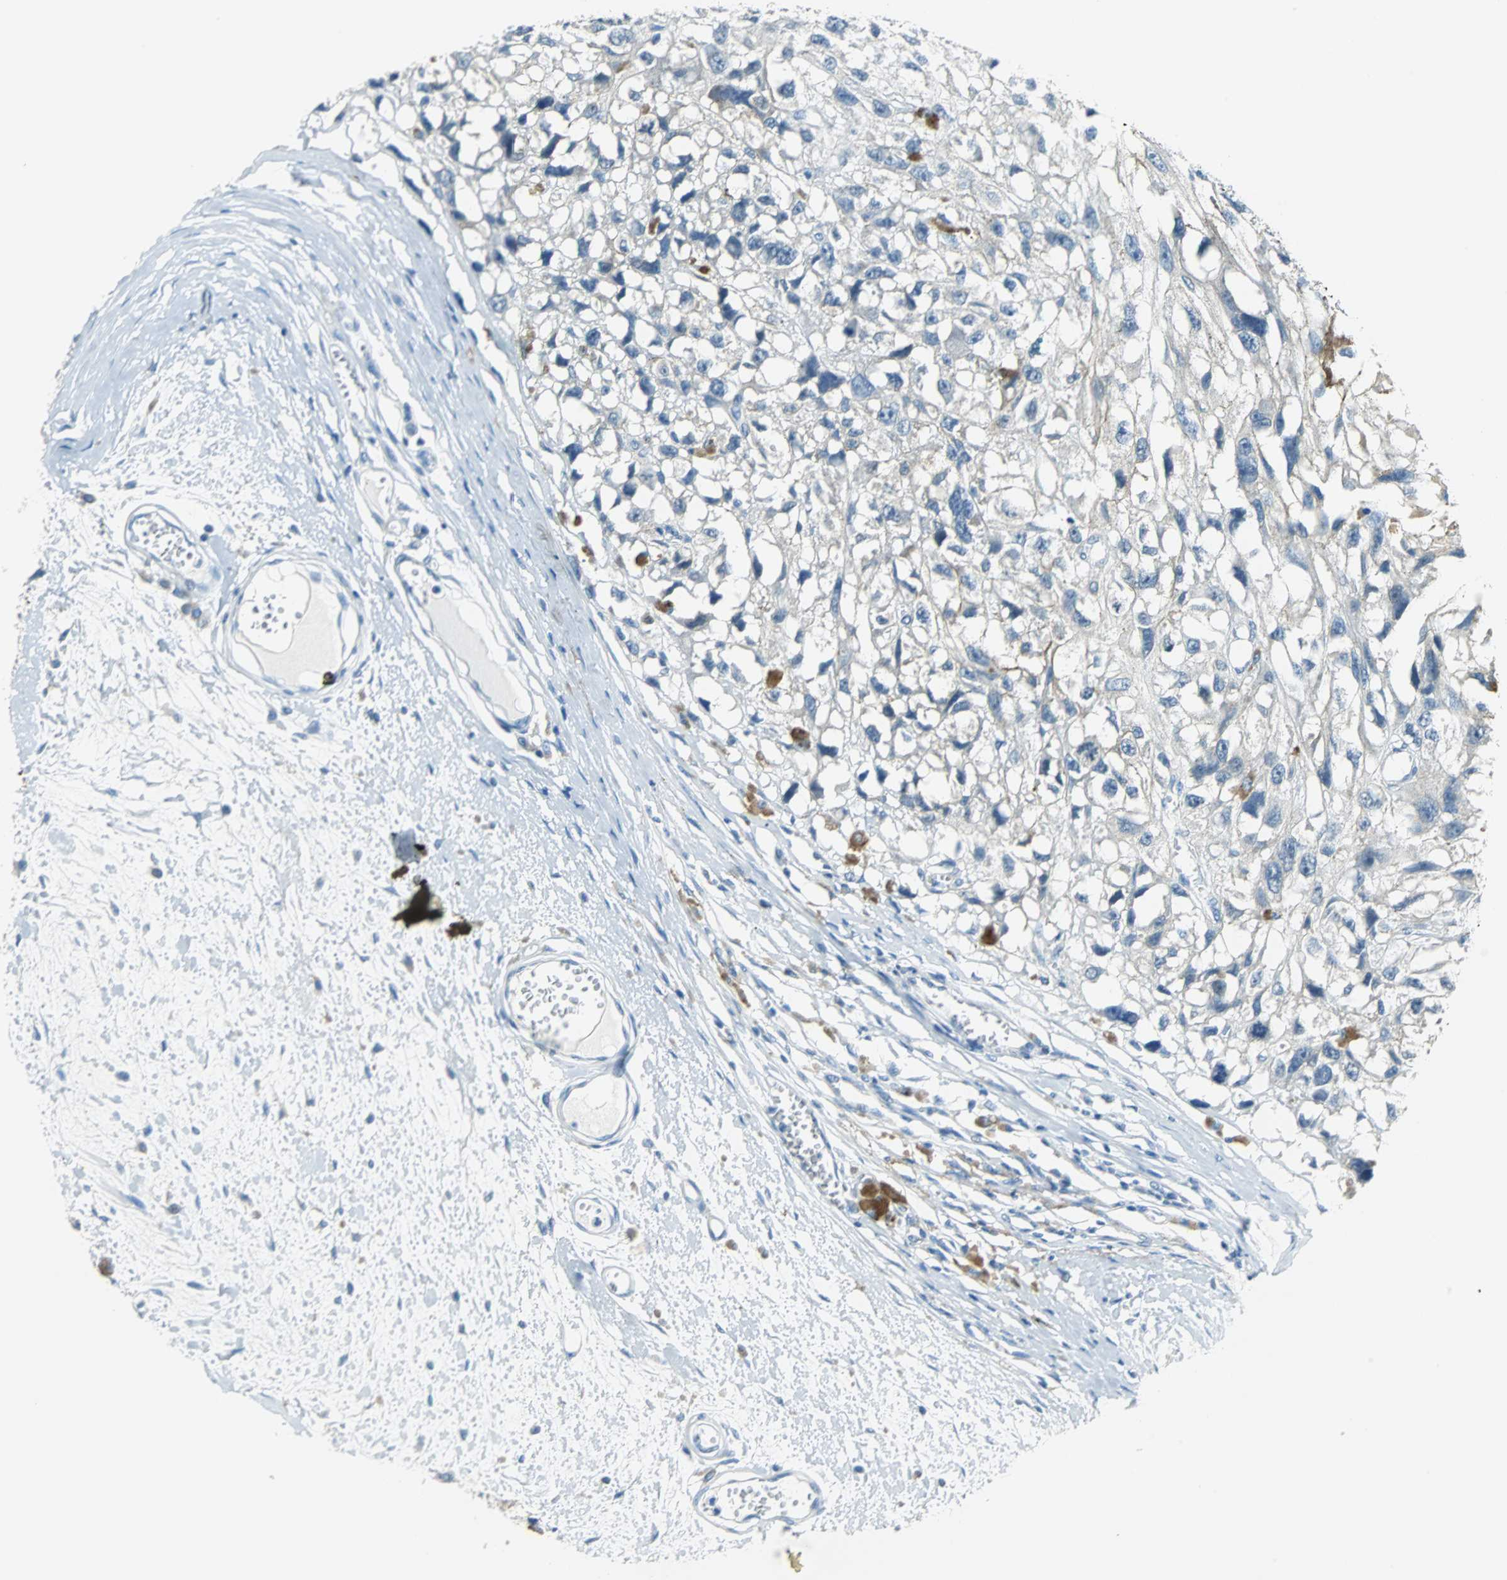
{"staining": {"intensity": "negative", "quantity": "none", "location": "none"}, "tissue": "melanoma", "cell_type": "Tumor cells", "image_type": "cancer", "snomed": [{"axis": "morphology", "description": "Malignant melanoma, Metastatic site"}, {"axis": "topography", "description": "Lymph node"}], "caption": "Immunohistochemistry micrograph of neoplastic tissue: human malignant melanoma (metastatic site) stained with DAB (3,3'-diaminobenzidine) reveals no significant protein positivity in tumor cells.", "gene": "MUC7", "patient": {"sex": "male", "age": 59}}